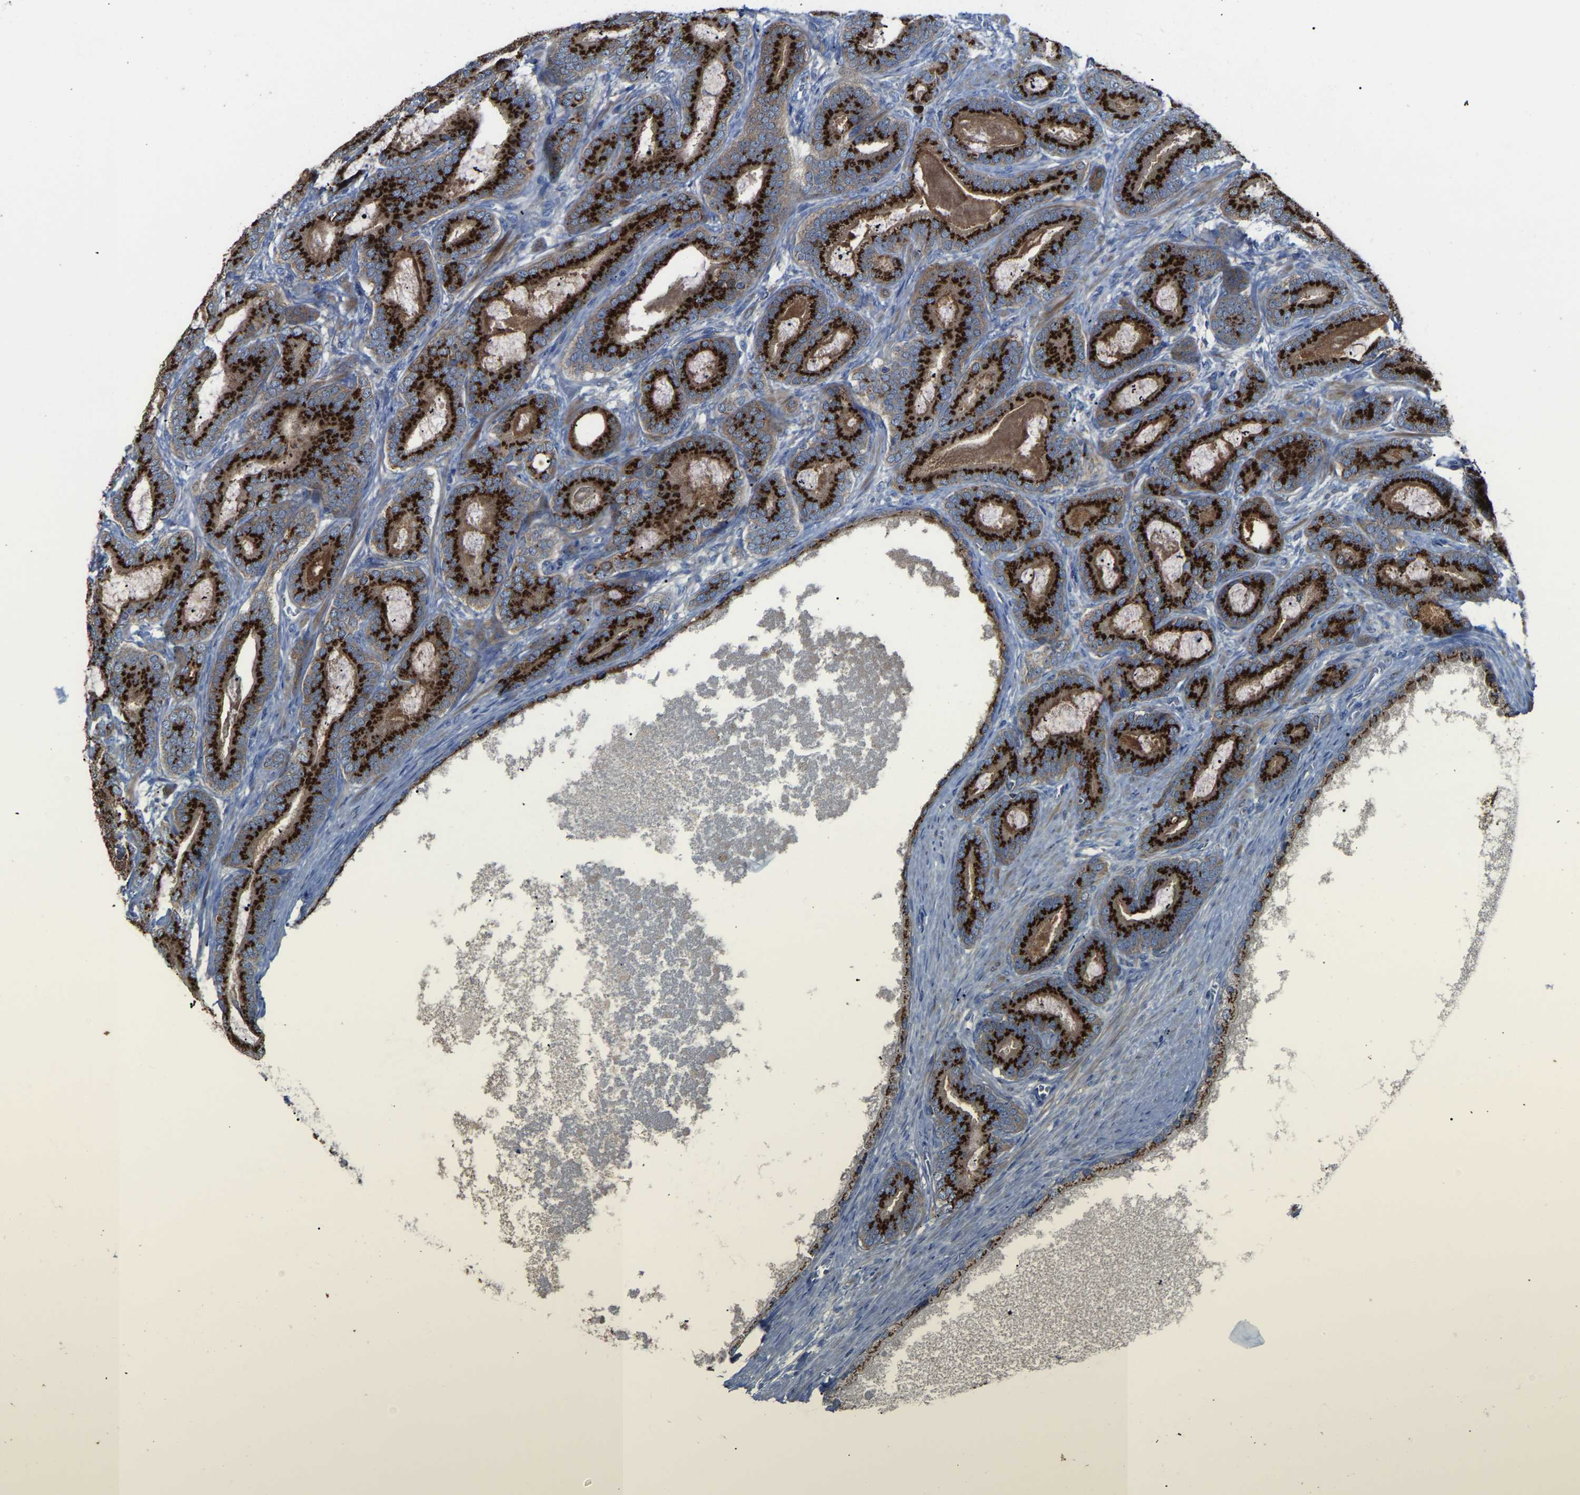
{"staining": {"intensity": "strong", "quantity": ">75%", "location": "cytoplasmic/membranous"}, "tissue": "prostate cancer", "cell_type": "Tumor cells", "image_type": "cancer", "snomed": [{"axis": "morphology", "description": "Adenocarcinoma, High grade"}, {"axis": "topography", "description": "Prostate"}], "caption": "Immunohistochemical staining of prostate cancer (high-grade adenocarcinoma) shows high levels of strong cytoplasmic/membranous protein expression in about >75% of tumor cells. The staining was performed using DAB to visualize the protein expression in brown, while the nuclei were stained in blue with hematoxylin (Magnification: 20x).", "gene": "CANT1", "patient": {"sex": "male", "age": 60}}